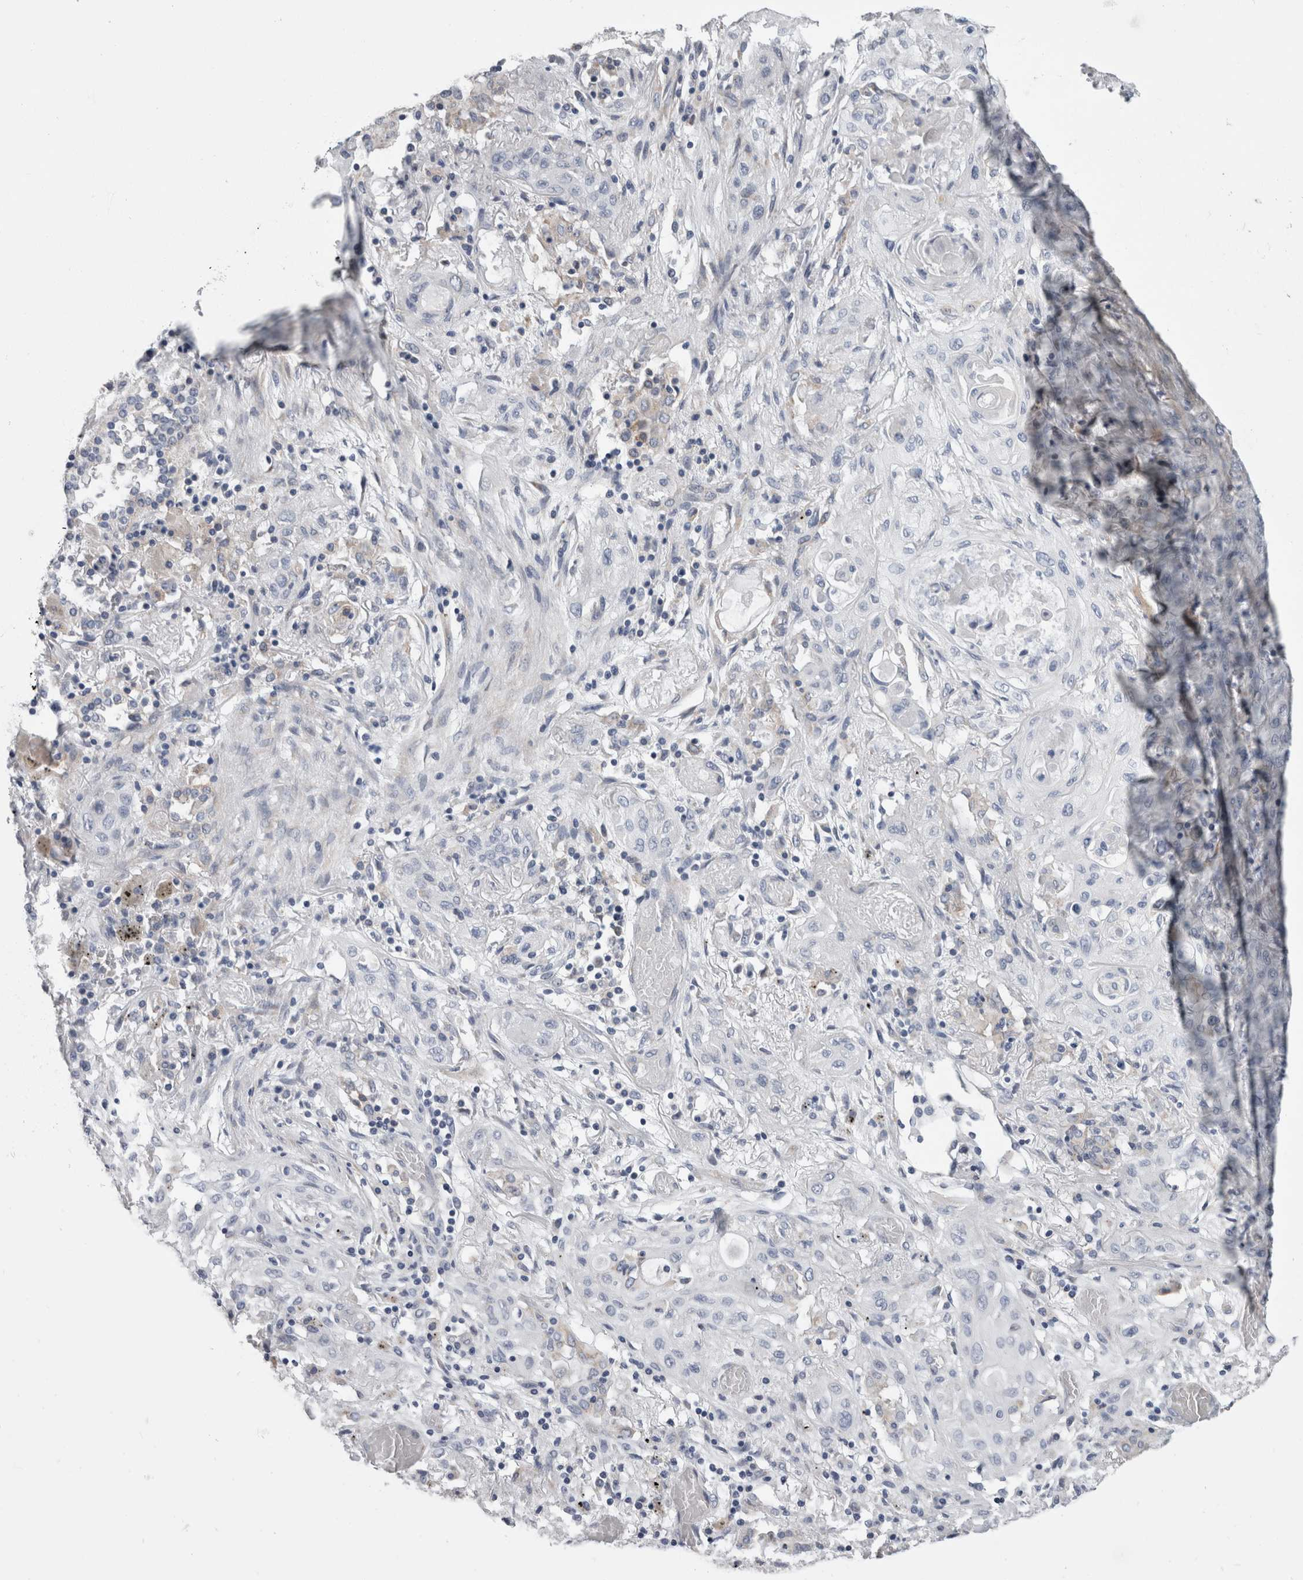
{"staining": {"intensity": "negative", "quantity": "none", "location": "none"}, "tissue": "lung cancer", "cell_type": "Tumor cells", "image_type": "cancer", "snomed": [{"axis": "morphology", "description": "Squamous cell carcinoma, NOS"}, {"axis": "topography", "description": "Lung"}], "caption": "This is an immunohistochemistry photomicrograph of human lung cancer. There is no staining in tumor cells.", "gene": "GDAP1", "patient": {"sex": "female", "age": 47}}